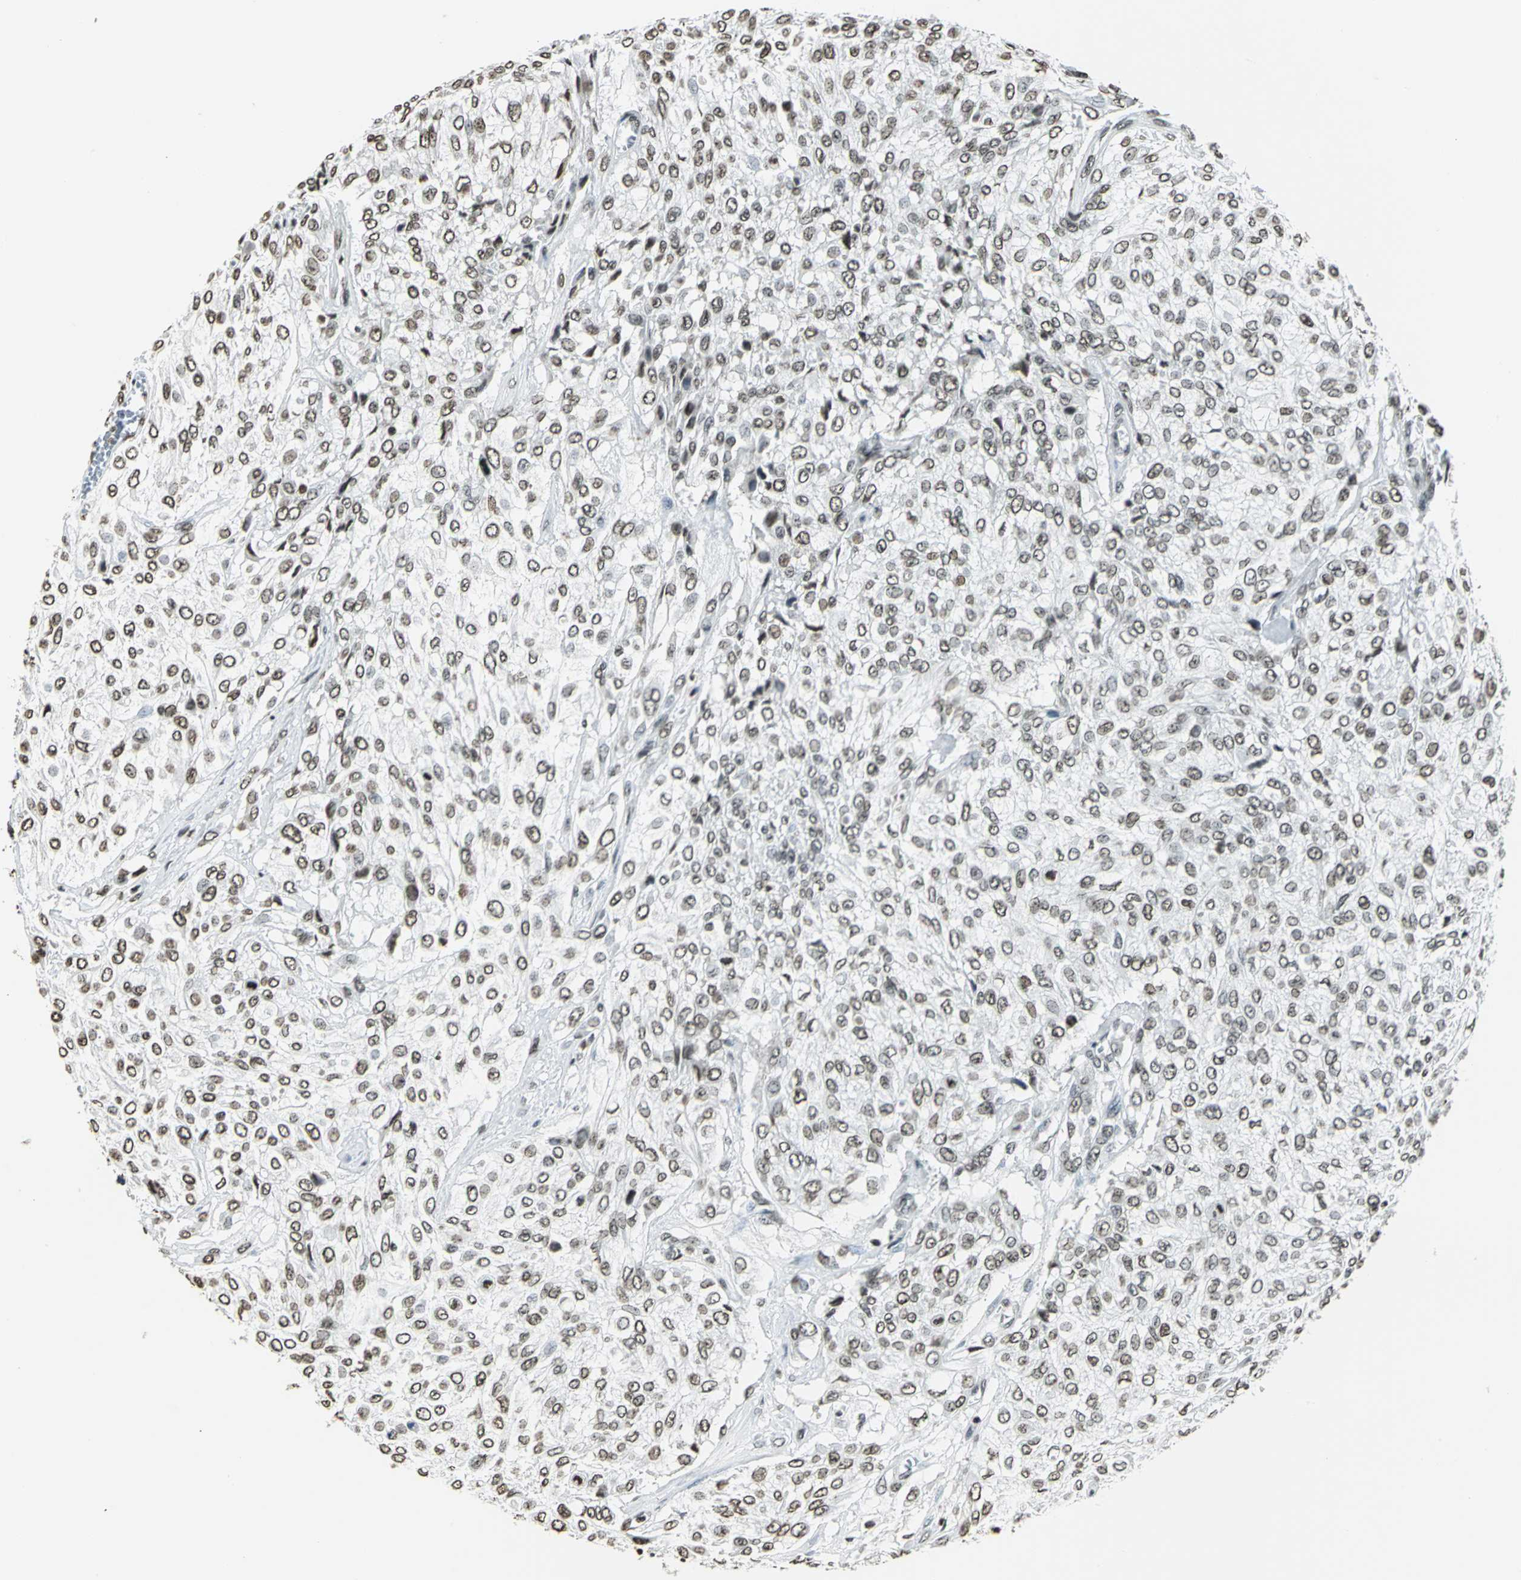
{"staining": {"intensity": "moderate", "quantity": ">75%", "location": "nuclear"}, "tissue": "urothelial cancer", "cell_type": "Tumor cells", "image_type": "cancer", "snomed": [{"axis": "morphology", "description": "Urothelial carcinoma, High grade"}, {"axis": "topography", "description": "Urinary bladder"}], "caption": "Immunohistochemical staining of human urothelial cancer shows medium levels of moderate nuclear staining in approximately >75% of tumor cells.", "gene": "MCM4", "patient": {"sex": "male", "age": 57}}